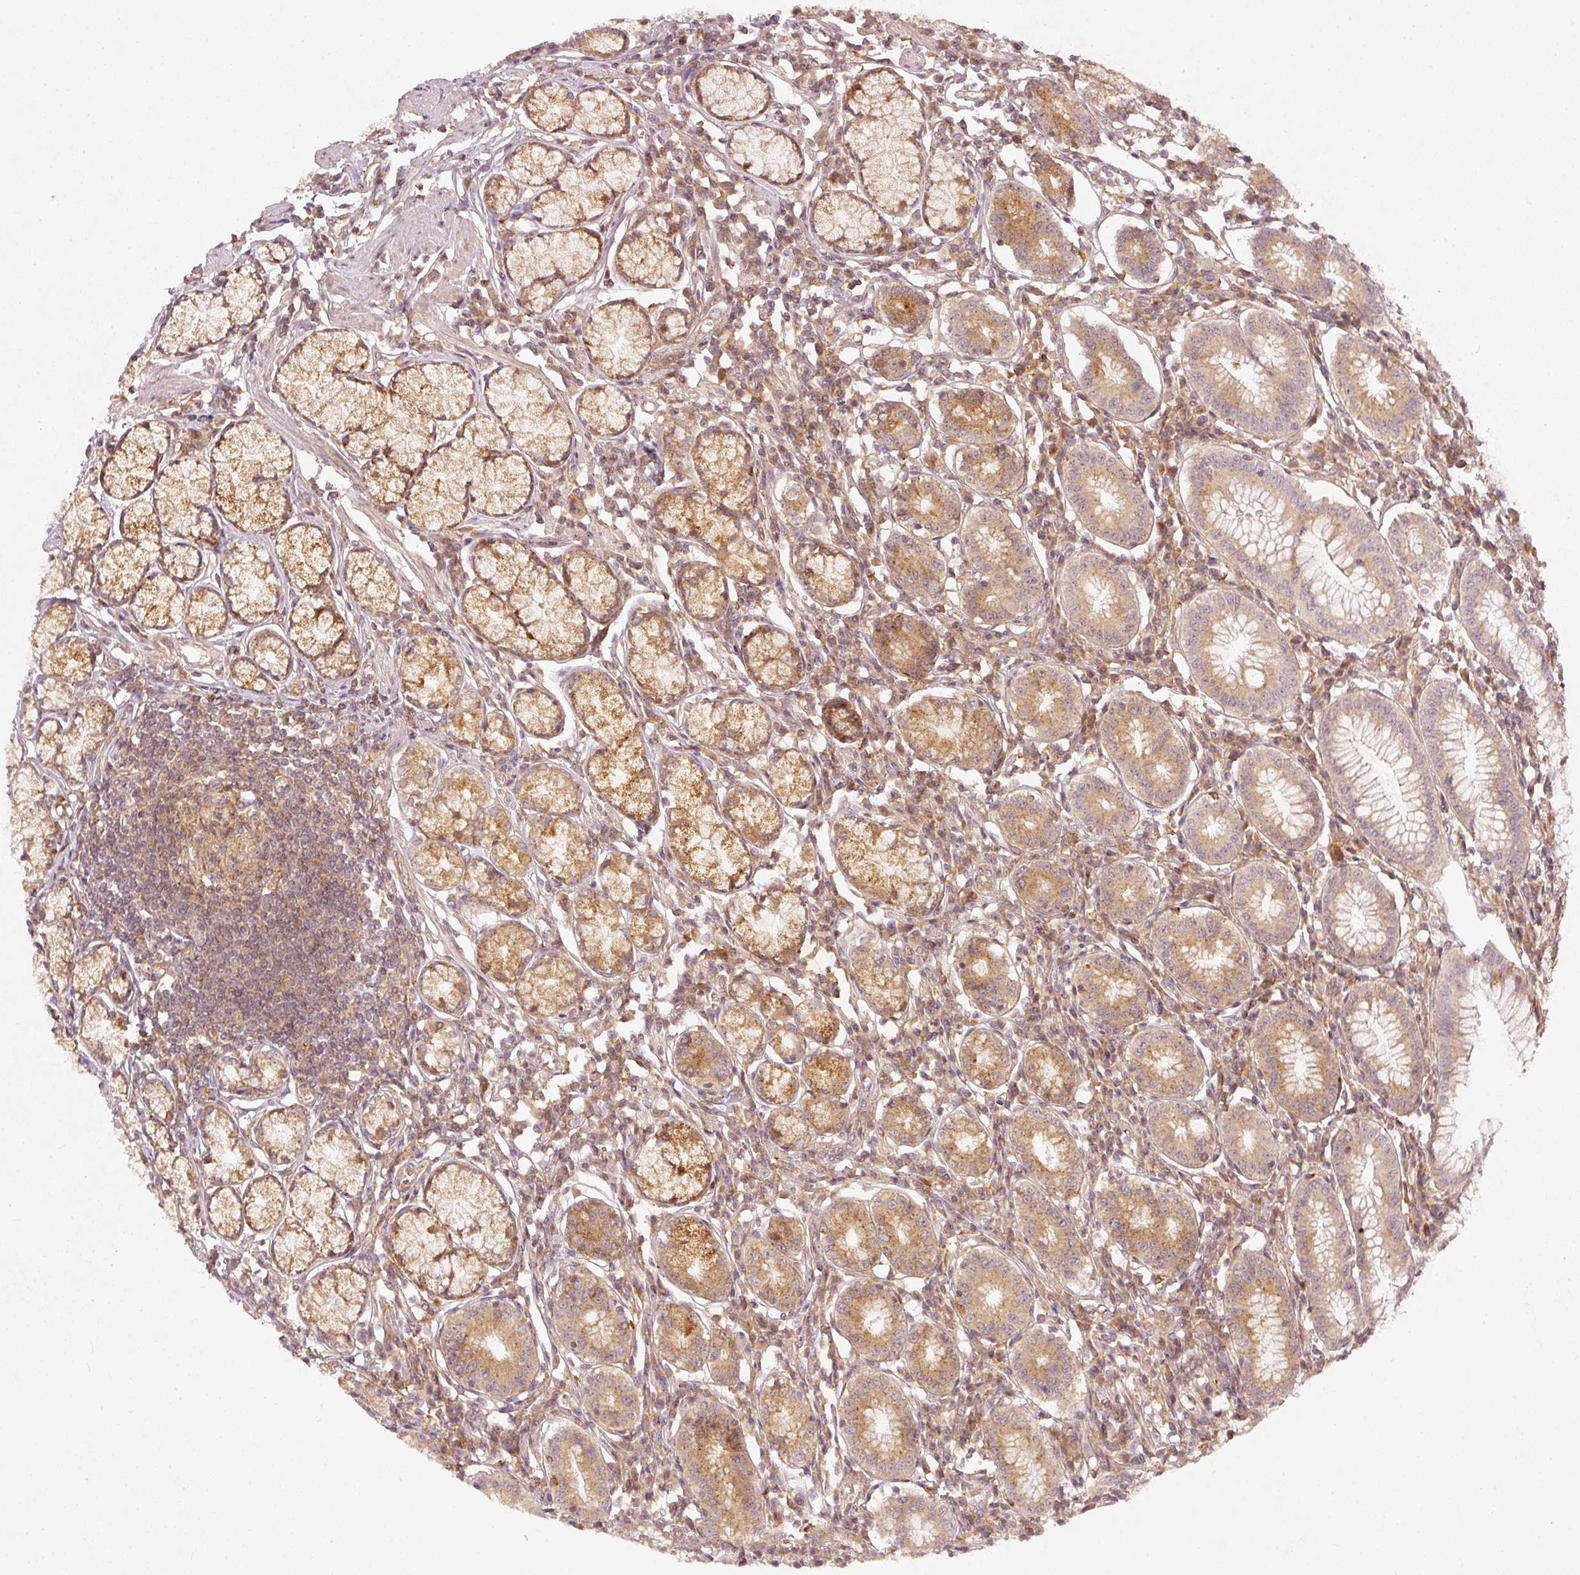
{"staining": {"intensity": "moderate", "quantity": ">75%", "location": "cytoplasmic/membranous"}, "tissue": "stomach", "cell_type": "Glandular cells", "image_type": "normal", "snomed": [{"axis": "morphology", "description": "Normal tissue, NOS"}, {"axis": "topography", "description": "Stomach"}], "caption": "Stomach stained with immunohistochemistry displays moderate cytoplasmic/membranous expression in approximately >75% of glandular cells.", "gene": "ZNF580", "patient": {"sex": "male", "age": 55}}